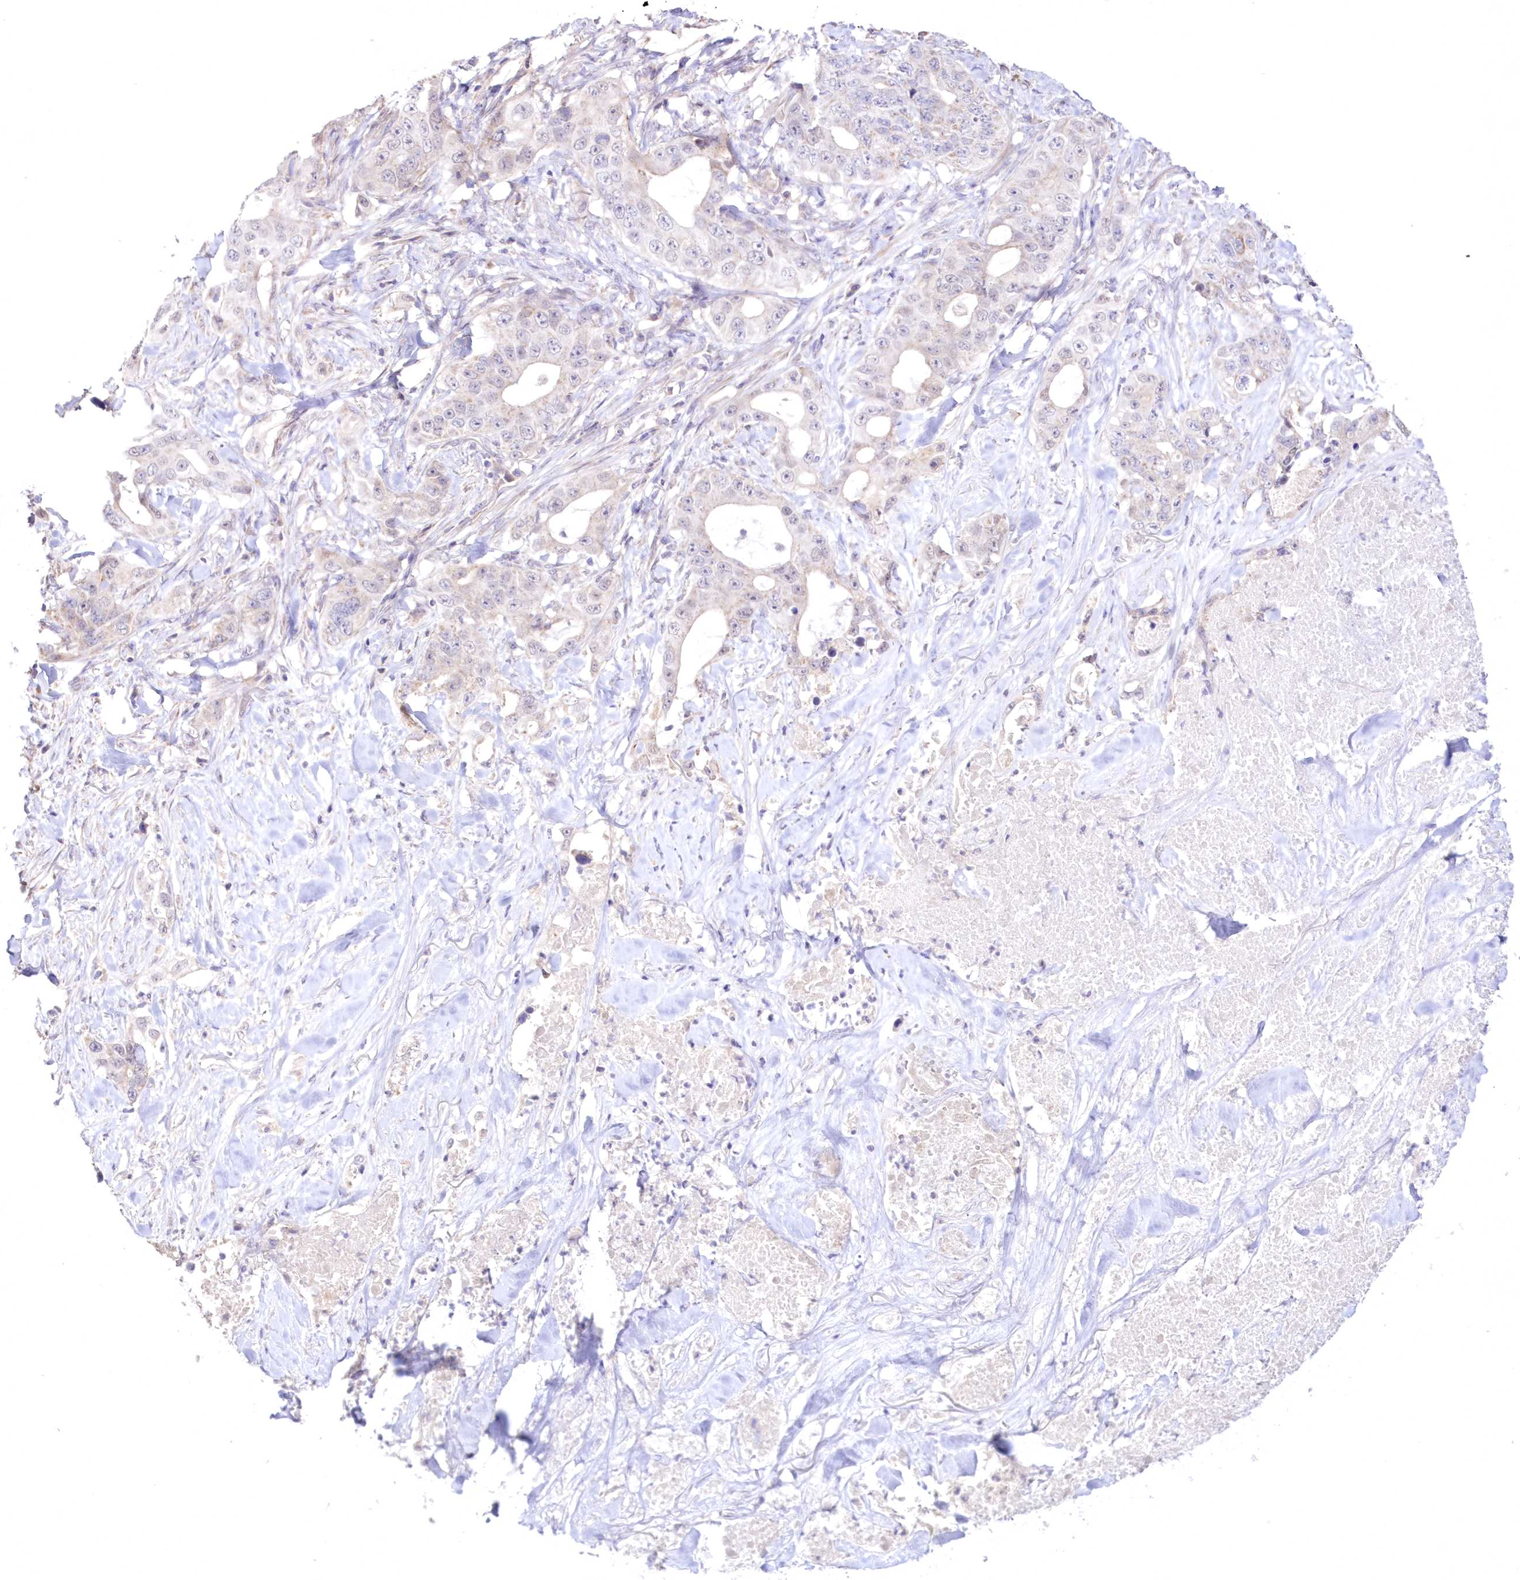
{"staining": {"intensity": "negative", "quantity": "none", "location": "none"}, "tissue": "lung cancer", "cell_type": "Tumor cells", "image_type": "cancer", "snomed": [{"axis": "morphology", "description": "Adenocarcinoma, NOS"}, {"axis": "topography", "description": "Lung"}], "caption": "Tumor cells are negative for protein expression in human lung adenocarcinoma. (Stains: DAB (3,3'-diaminobenzidine) immunohistochemistry with hematoxylin counter stain, Microscopy: brightfield microscopy at high magnification).", "gene": "NEU4", "patient": {"sex": "female", "age": 51}}